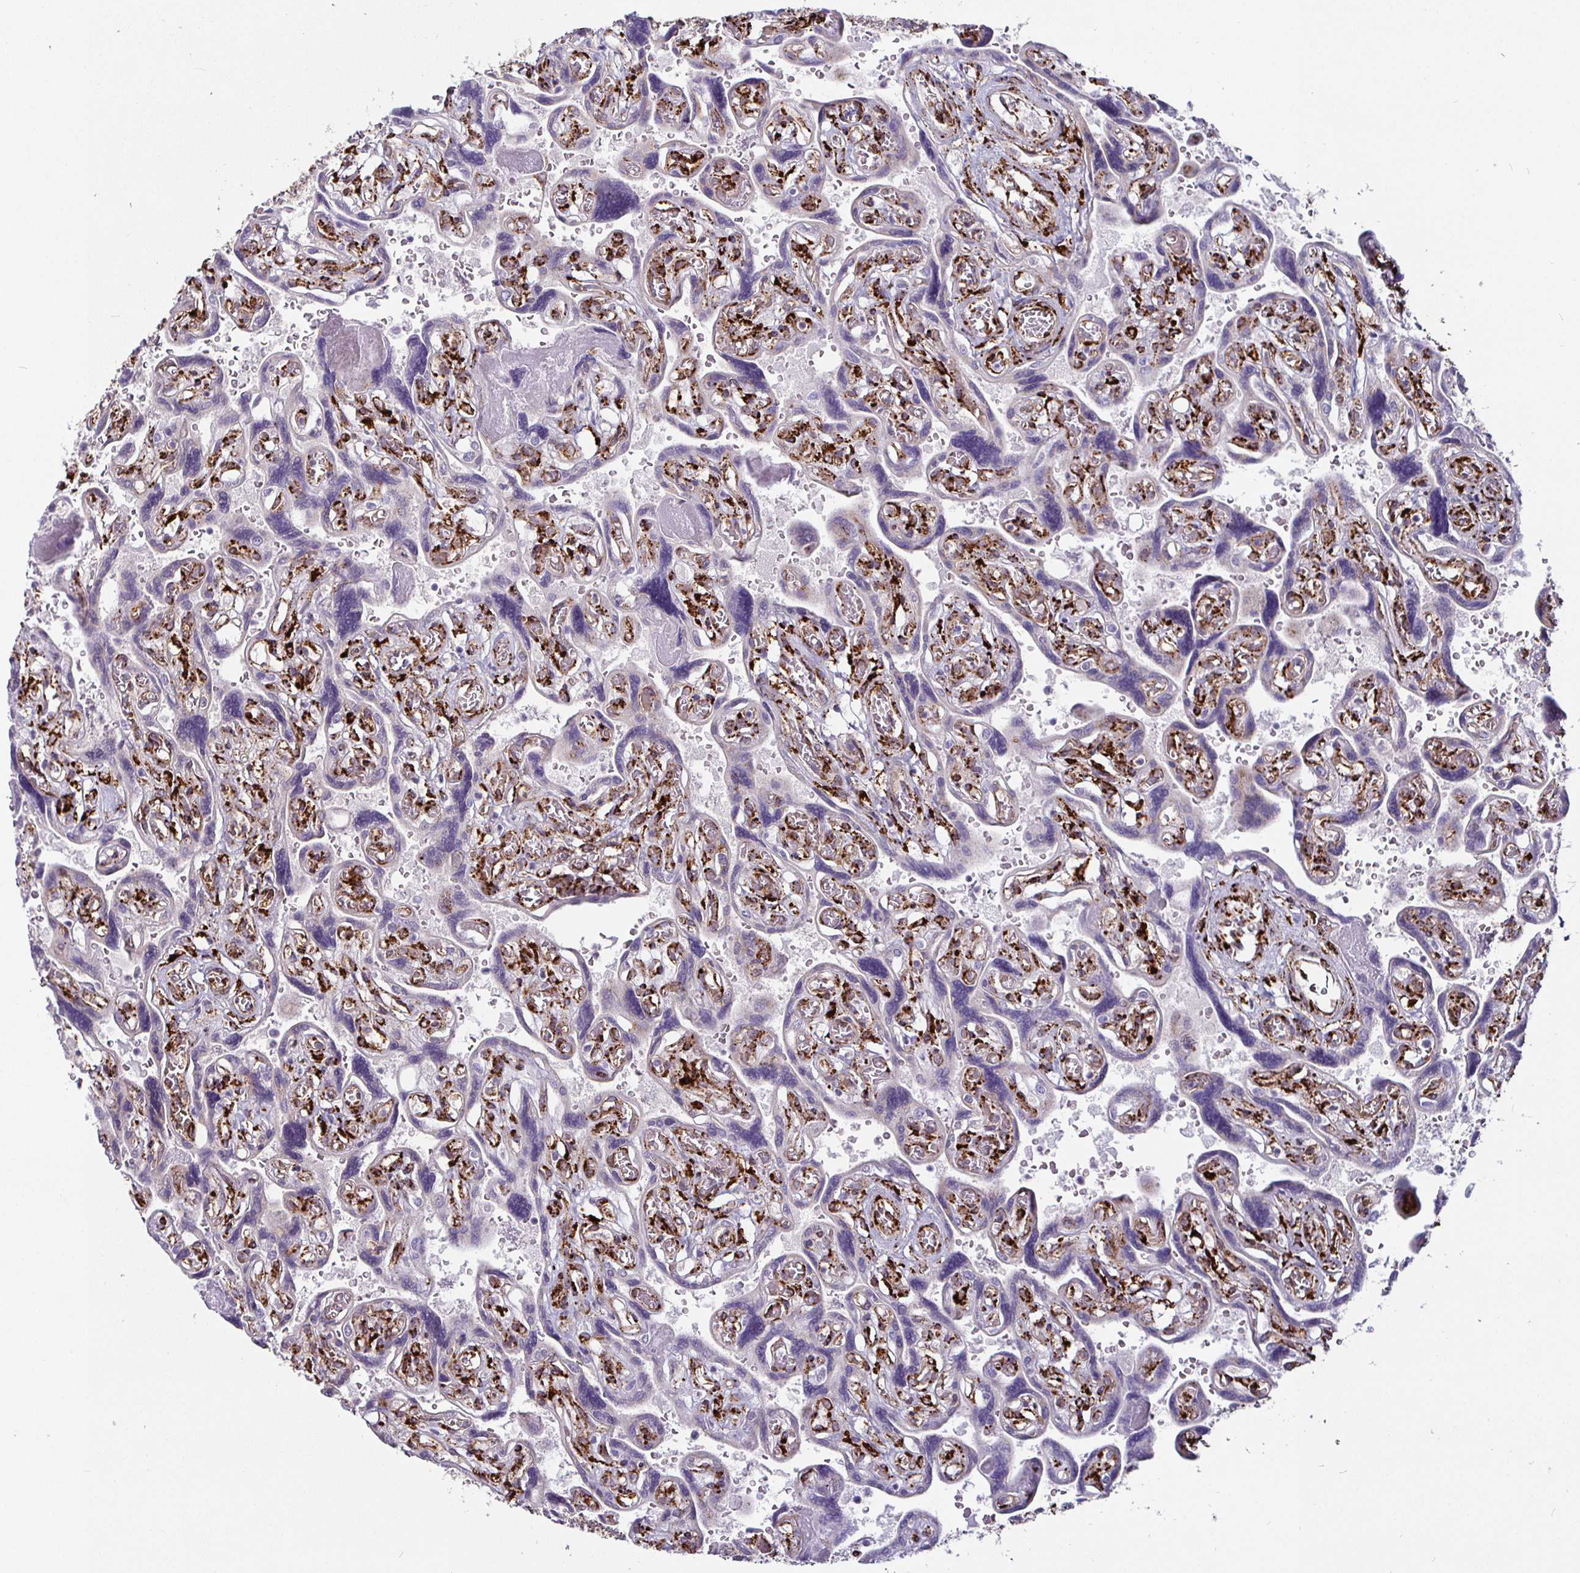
{"staining": {"intensity": "strong", "quantity": "25%-75%", "location": "cytoplasmic/membranous"}, "tissue": "placenta", "cell_type": "Decidual cells", "image_type": "normal", "snomed": [{"axis": "morphology", "description": "Normal tissue, NOS"}, {"axis": "topography", "description": "Placenta"}], "caption": "Strong cytoplasmic/membranous protein staining is seen in approximately 25%-75% of decidual cells in placenta. (Brightfield microscopy of DAB IHC at high magnification).", "gene": "P4HA2", "patient": {"sex": "female", "age": 32}}